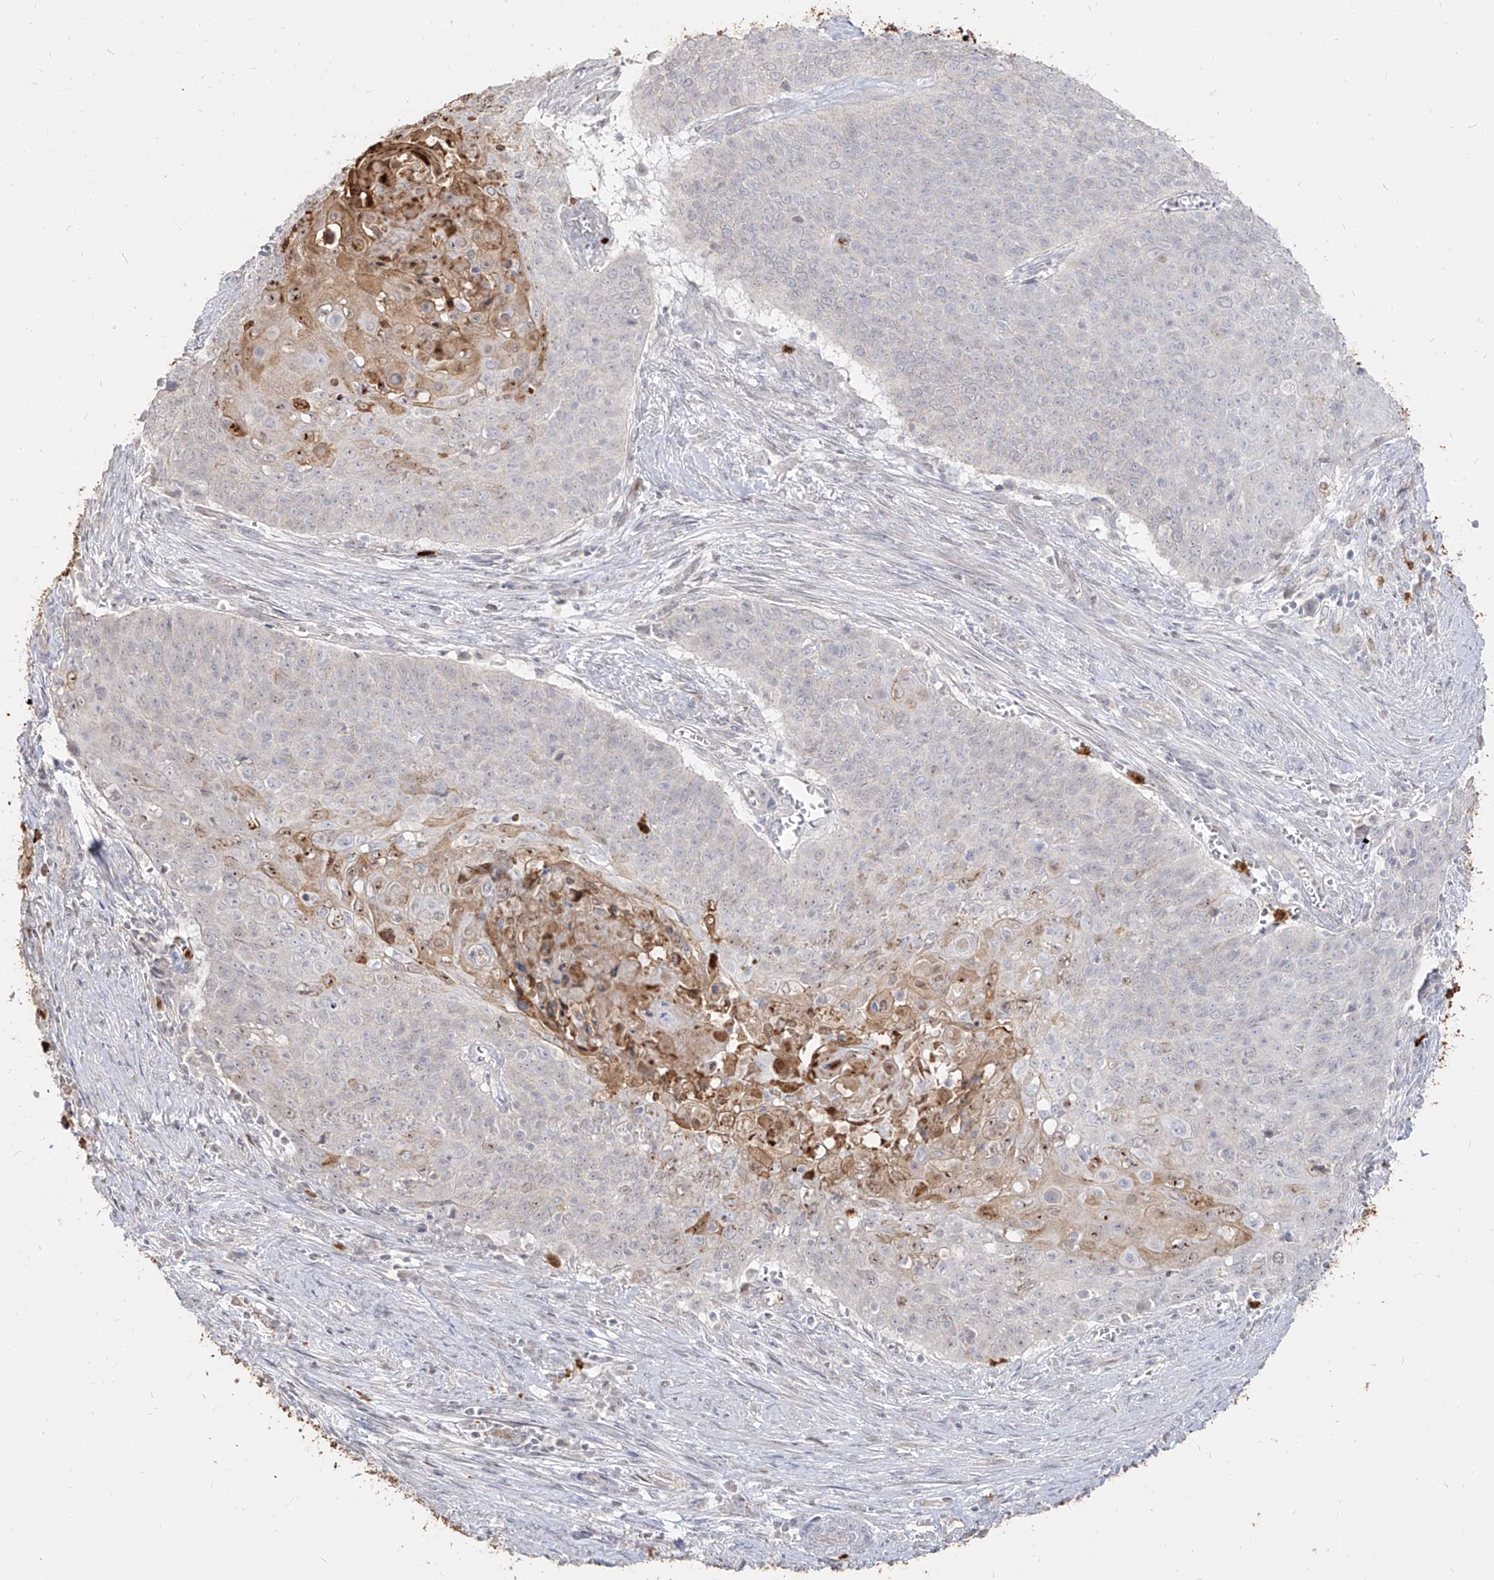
{"staining": {"intensity": "weak", "quantity": "<25%", "location": "cytoplasmic/membranous,nuclear"}, "tissue": "cervical cancer", "cell_type": "Tumor cells", "image_type": "cancer", "snomed": [{"axis": "morphology", "description": "Squamous cell carcinoma, NOS"}, {"axis": "topography", "description": "Cervix"}], "caption": "An IHC histopathology image of cervical cancer is shown. There is no staining in tumor cells of cervical cancer.", "gene": "ZNF227", "patient": {"sex": "female", "age": 39}}